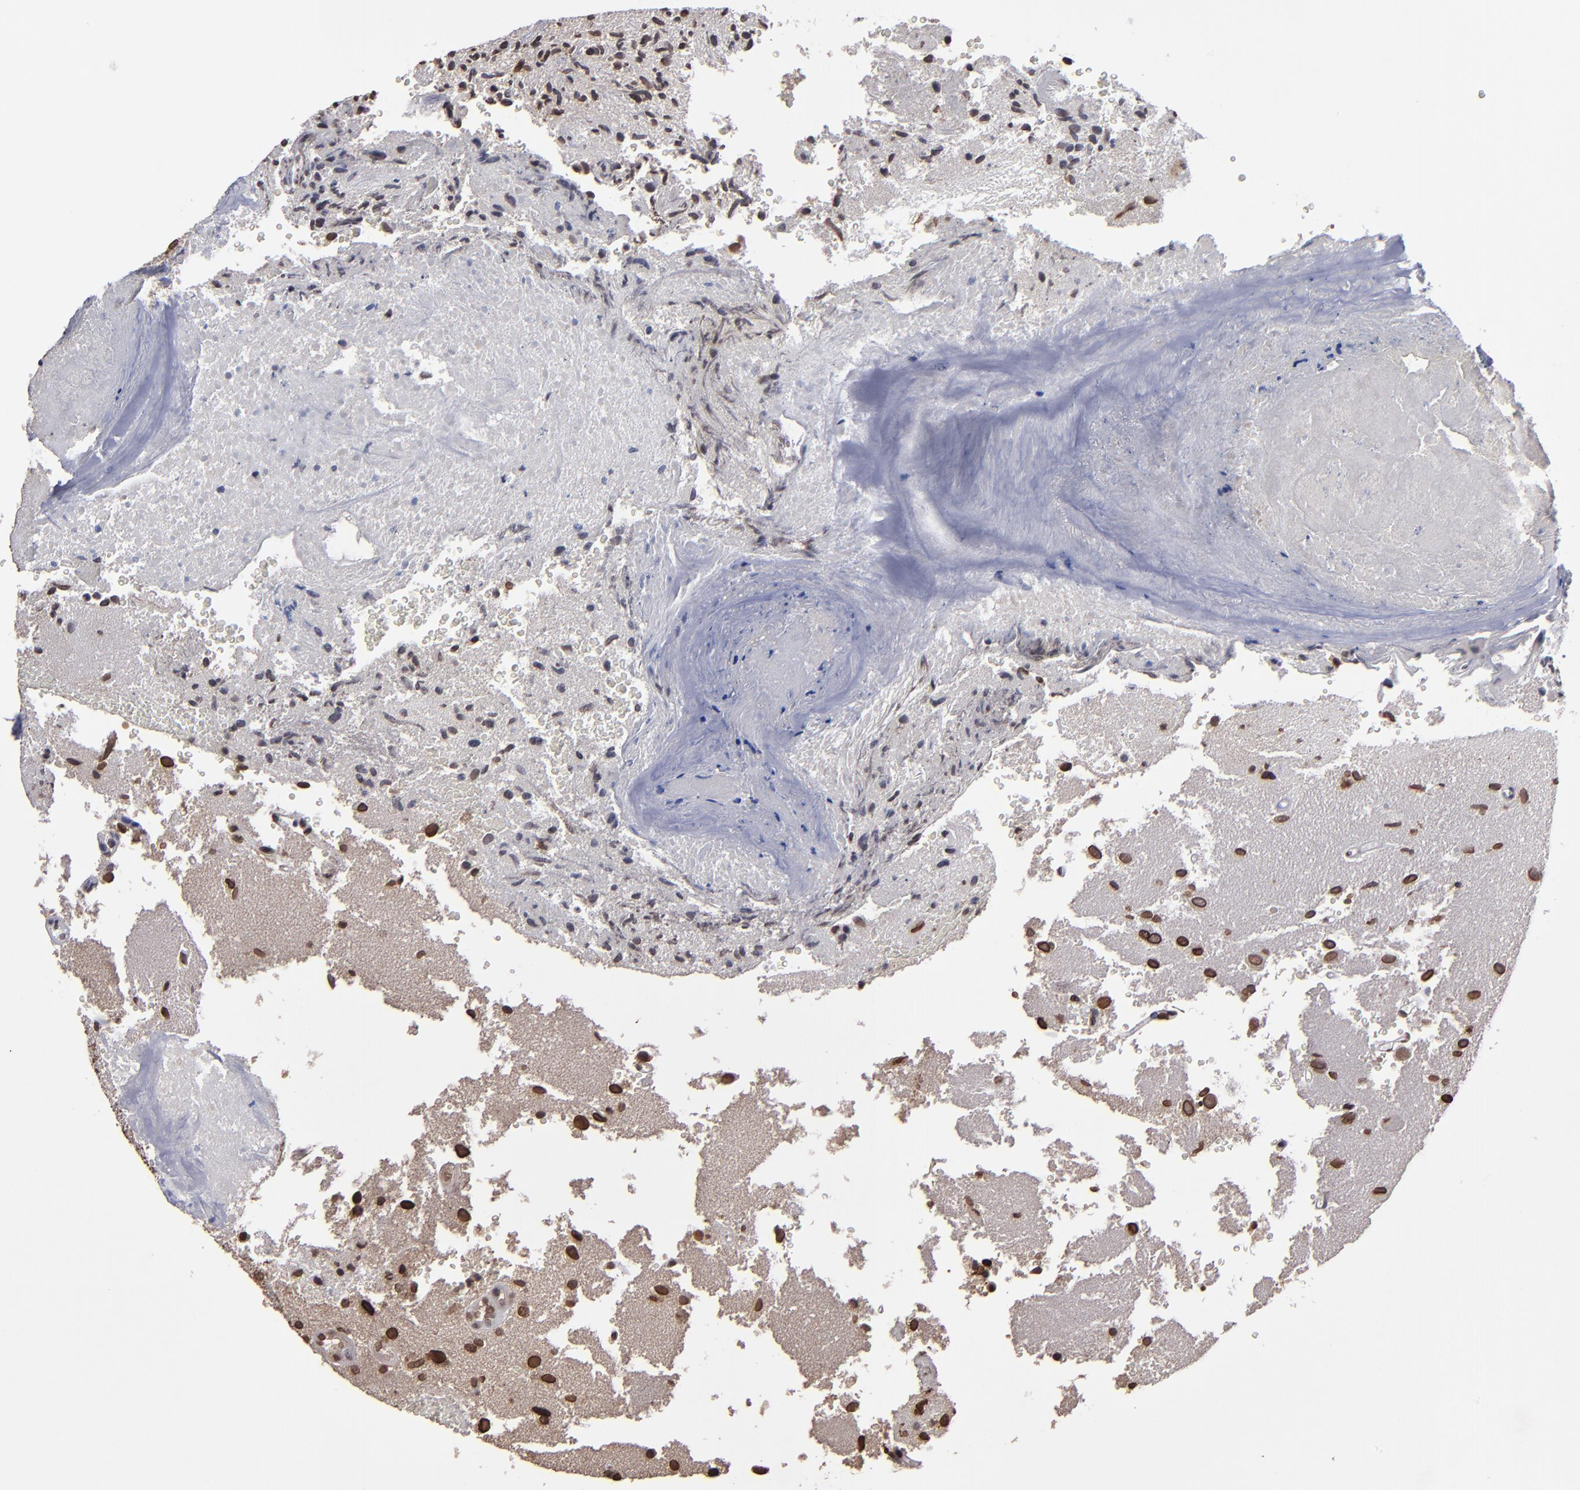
{"staining": {"intensity": "moderate", "quantity": ">75%", "location": "nuclear"}, "tissue": "glioma", "cell_type": "Tumor cells", "image_type": "cancer", "snomed": [{"axis": "morphology", "description": "Normal tissue, NOS"}, {"axis": "morphology", "description": "Glioma, malignant, High grade"}, {"axis": "topography", "description": "Cerebral cortex"}], "caption": "Glioma stained with IHC demonstrates moderate nuclear staining in approximately >75% of tumor cells.", "gene": "AKT1", "patient": {"sex": "male", "age": 75}}